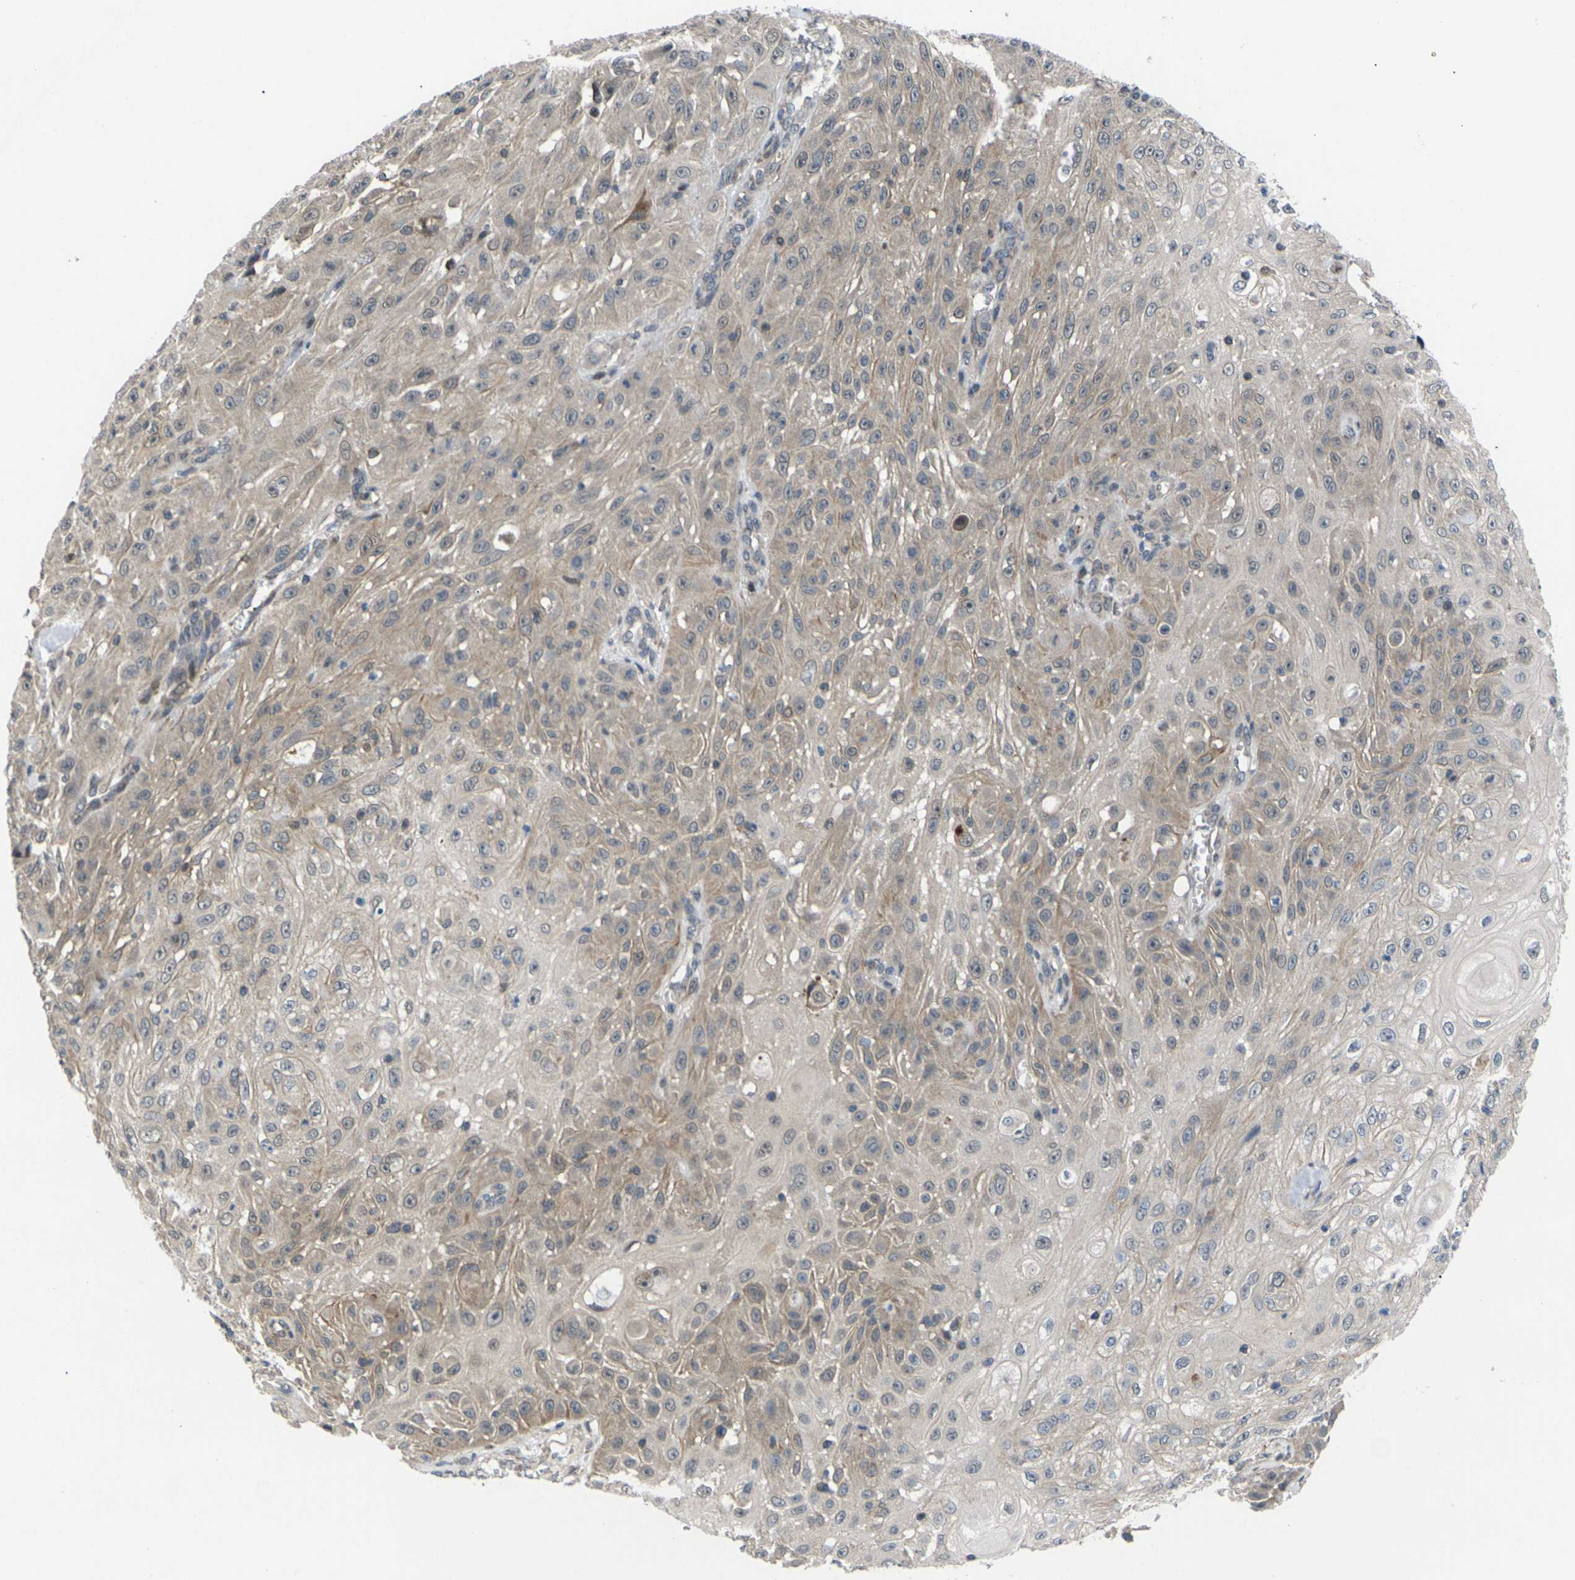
{"staining": {"intensity": "weak", "quantity": "25%-75%", "location": "cytoplasmic/membranous"}, "tissue": "skin cancer", "cell_type": "Tumor cells", "image_type": "cancer", "snomed": [{"axis": "morphology", "description": "Squamous cell carcinoma, NOS"}, {"axis": "topography", "description": "Skin"}], "caption": "Immunohistochemical staining of human skin squamous cell carcinoma exhibits low levels of weak cytoplasmic/membranous expression in about 25%-75% of tumor cells.", "gene": "RPS6KA3", "patient": {"sex": "male", "age": 75}}